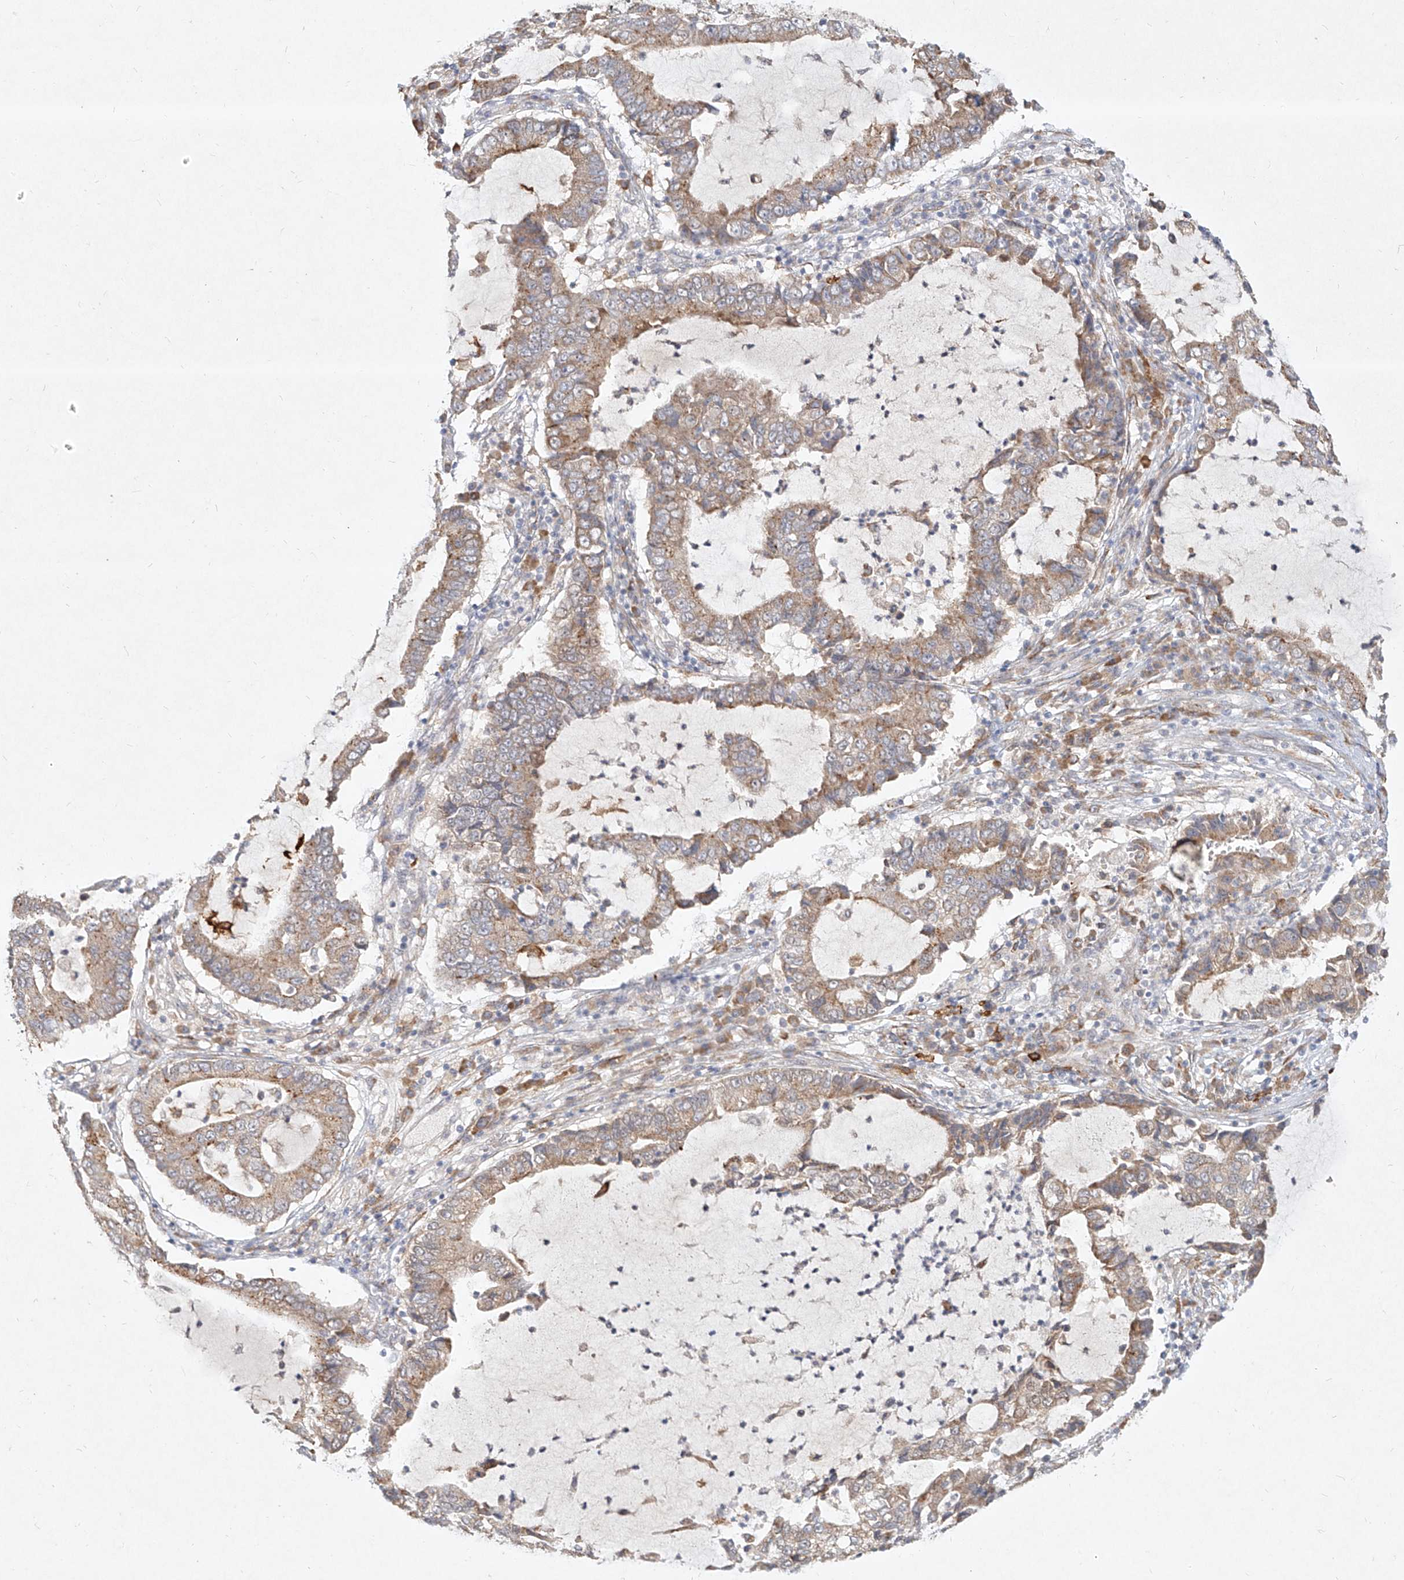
{"staining": {"intensity": "weak", "quantity": "25%-75%", "location": "cytoplasmic/membranous"}, "tissue": "lung cancer", "cell_type": "Tumor cells", "image_type": "cancer", "snomed": [{"axis": "morphology", "description": "Adenocarcinoma, NOS"}, {"axis": "topography", "description": "Lung"}], "caption": "Immunohistochemical staining of human lung cancer demonstrates weak cytoplasmic/membranous protein staining in approximately 25%-75% of tumor cells. (Stains: DAB (3,3'-diaminobenzidine) in brown, nuclei in blue, Microscopy: brightfield microscopy at high magnification).", "gene": "CD209", "patient": {"sex": "female", "age": 51}}